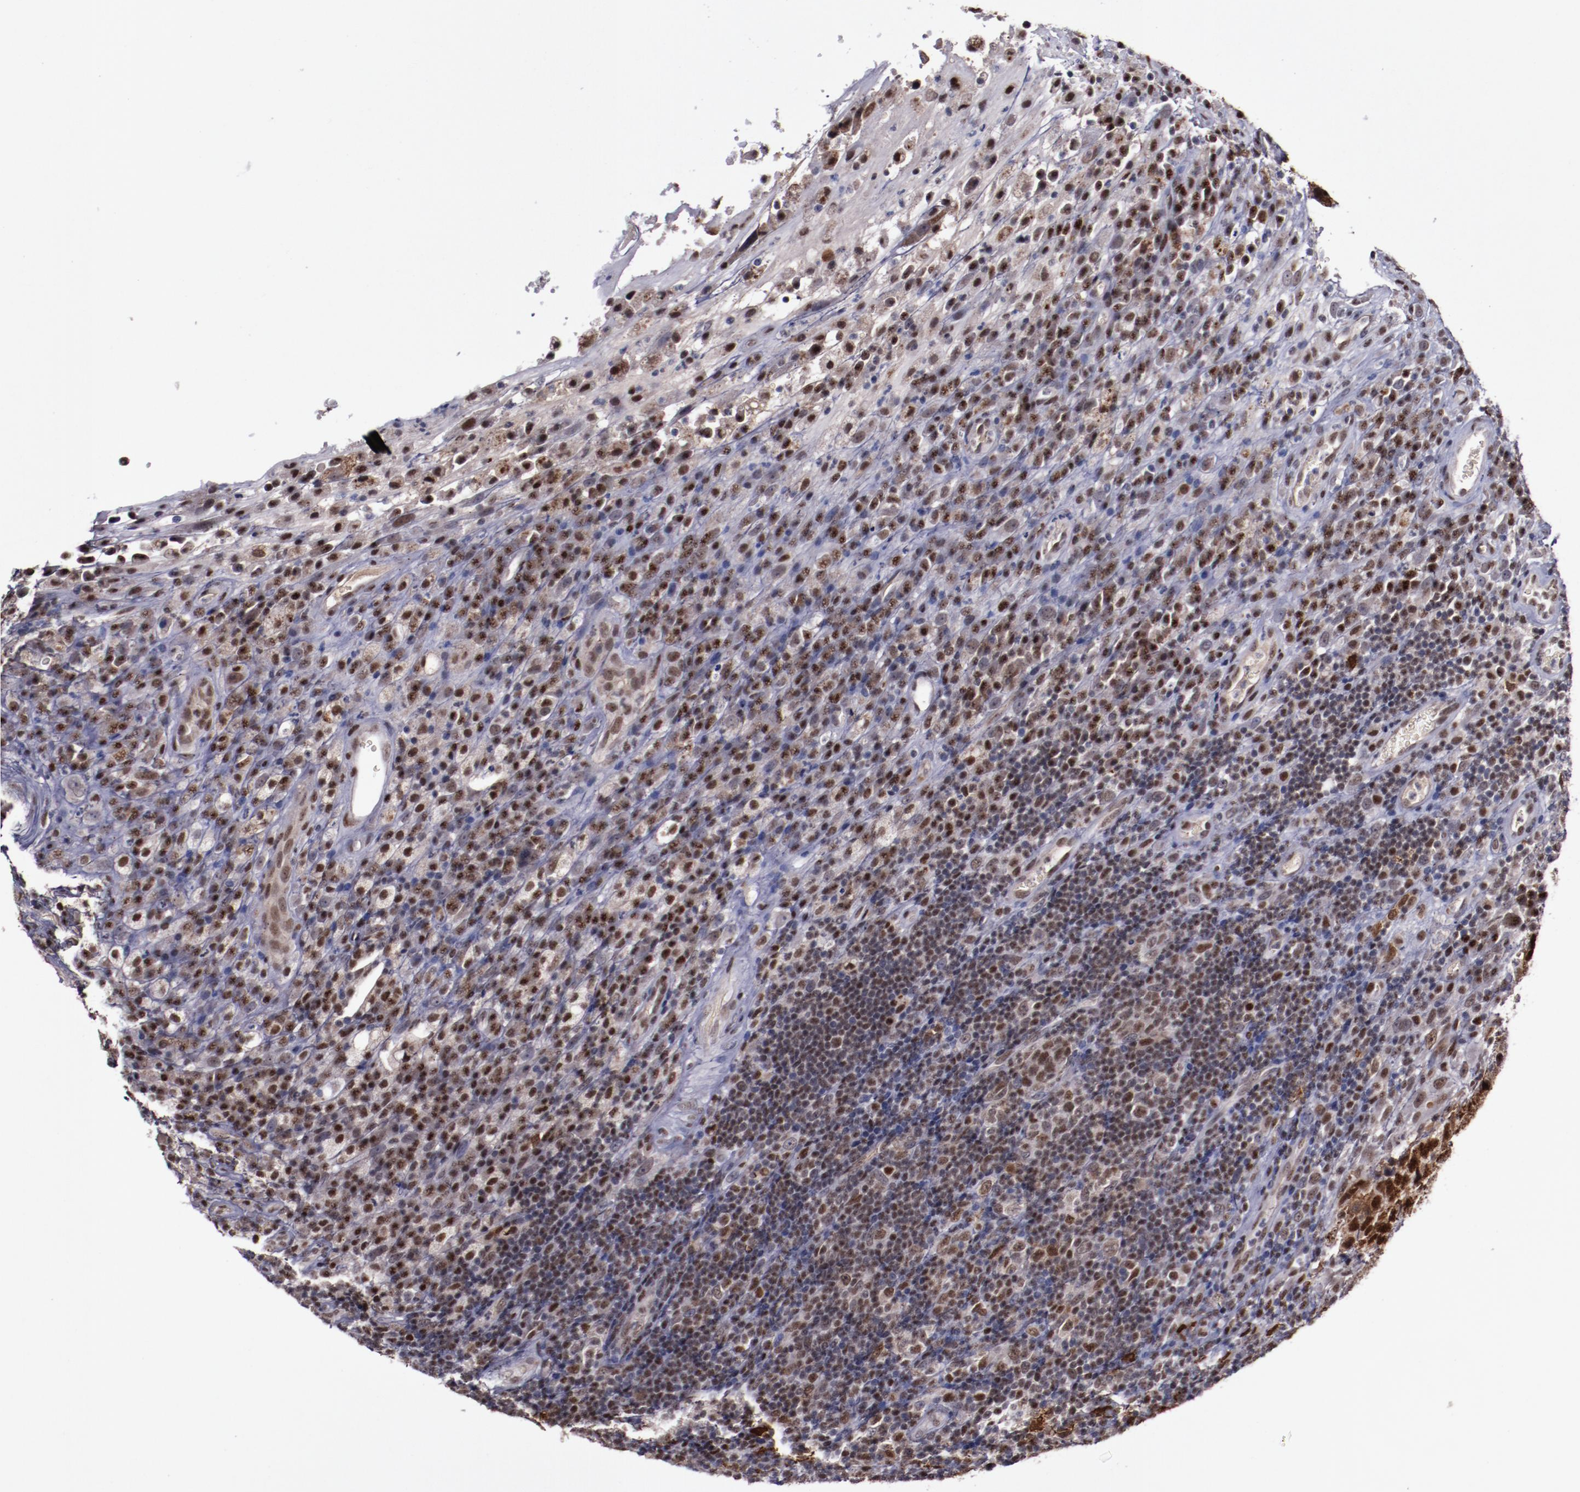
{"staining": {"intensity": "strong", "quantity": ">75%", "location": "cytoplasmic/membranous,nuclear"}, "tissue": "testis cancer", "cell_type": "Tumor cells", "image_type": "cancer", "snomed": [{"axis": "morphology", "description": "Necrosis, NOS"}, {"axis": "morphology", "description": "Carcinoma, Embryonal, NOS"}, {"axis": "topography", "description": "Testis"}], "caption": "A high-resolution image shows immunohistochemistry (IHC) staining of testis embryonal carcinoma, which demonstrates strong cytoplasmic/membranous and nuclear staining in approximately >75% of tumor cells. The protein of interest is shown in brown color, while the nuclei are stained blue.", "gene": "CHEK2", "patient": {"sex": "male", "age": 19}}